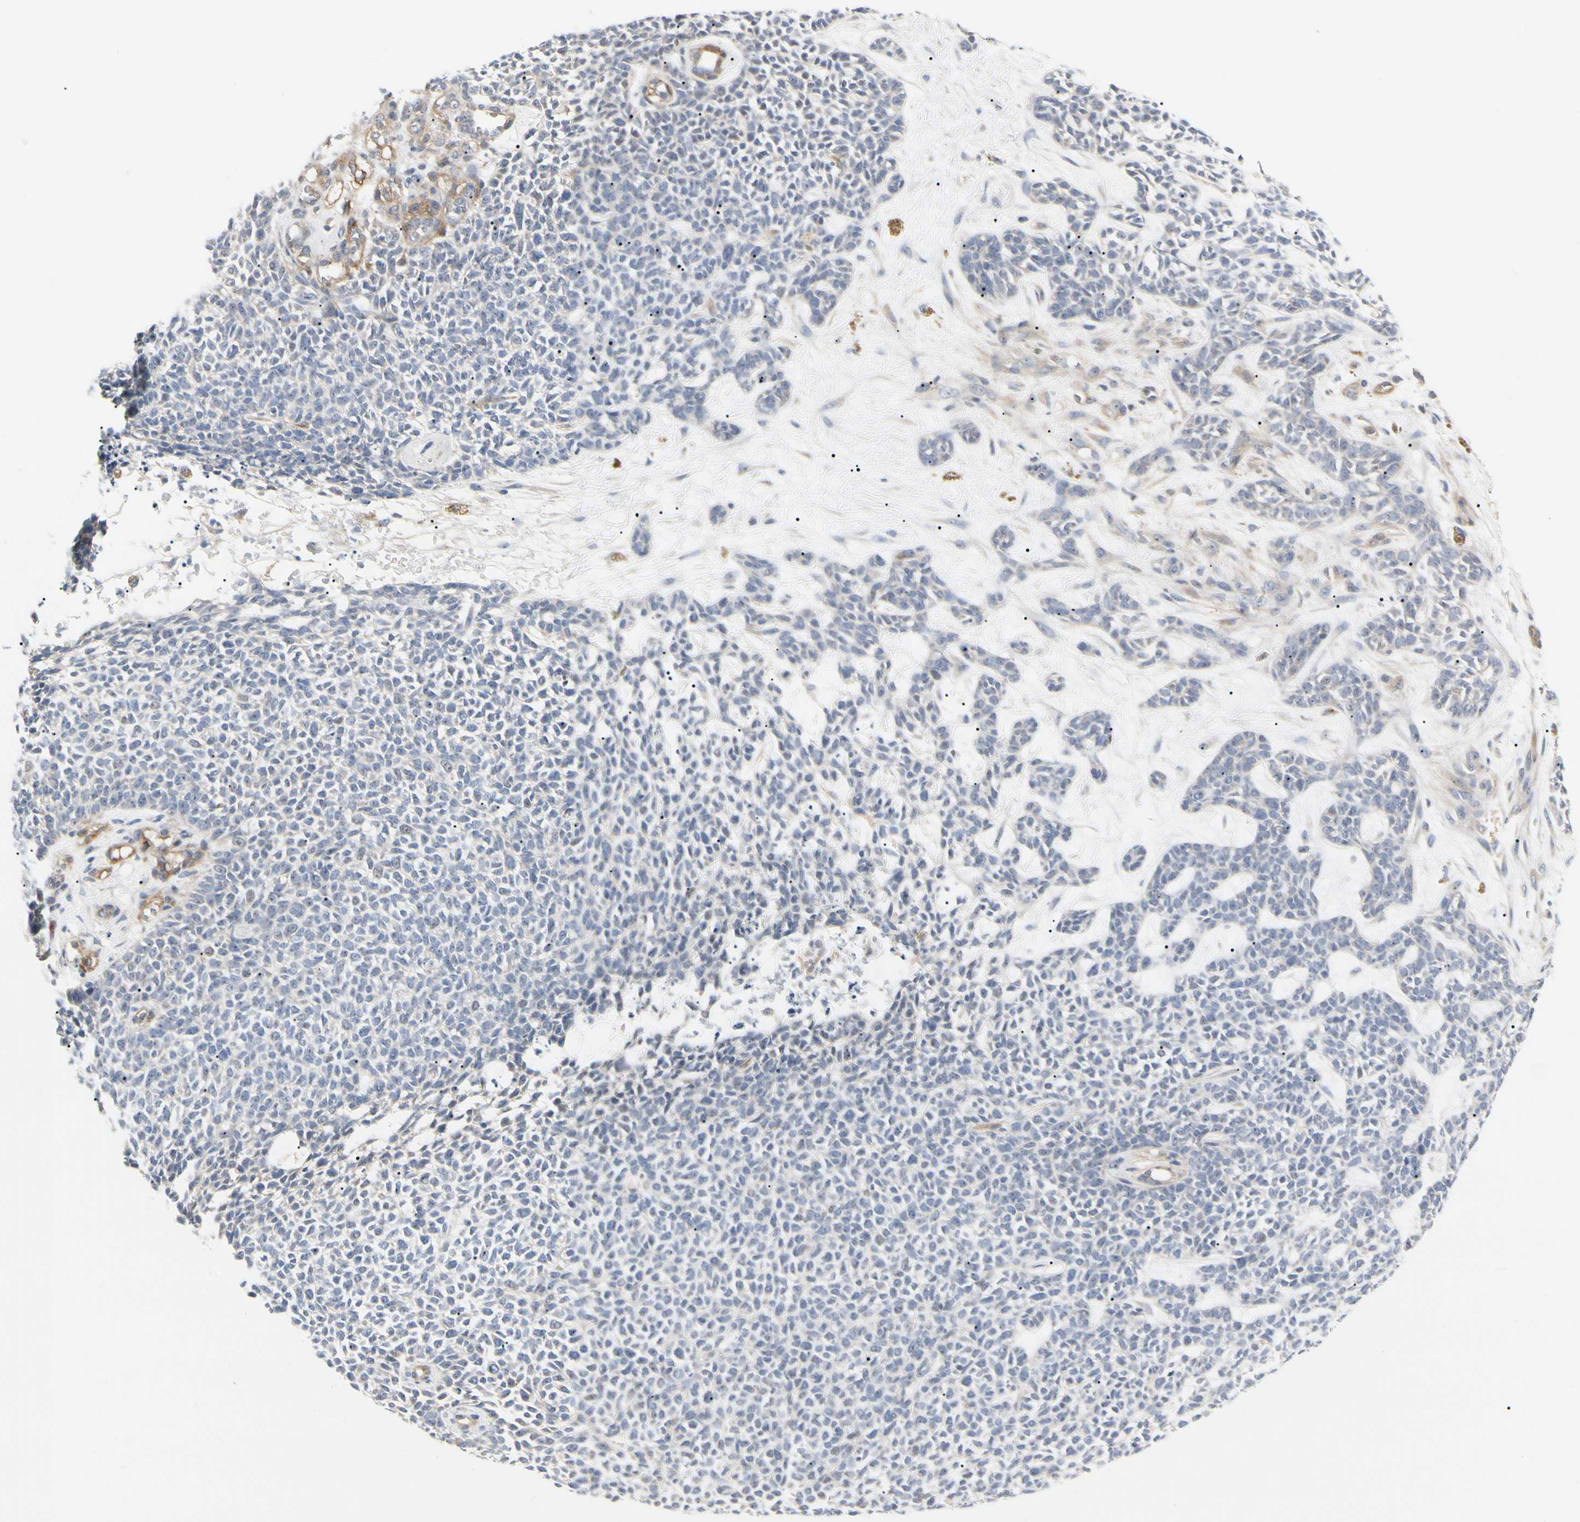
{"staining": {"intensity": "negative", "quantity": "none", "location": "none"}, "tissue": "skin cancer", "cell_type": "Tumor cells", "image_type": "cancer", "snomed": [{"axis": "morphology", "description": "Basal cell carcinoma"}, {"axis": "topography", "description": "Skin"}], "caption": "Skin cancer was stained to show a protein in brown. There is no significant expression in tumor cells. (Brightfield microscopy of DAB immunohistochemistry at high magnification).", "gene": "GGT5", "patient": {"sex": "female", "age": 84}}